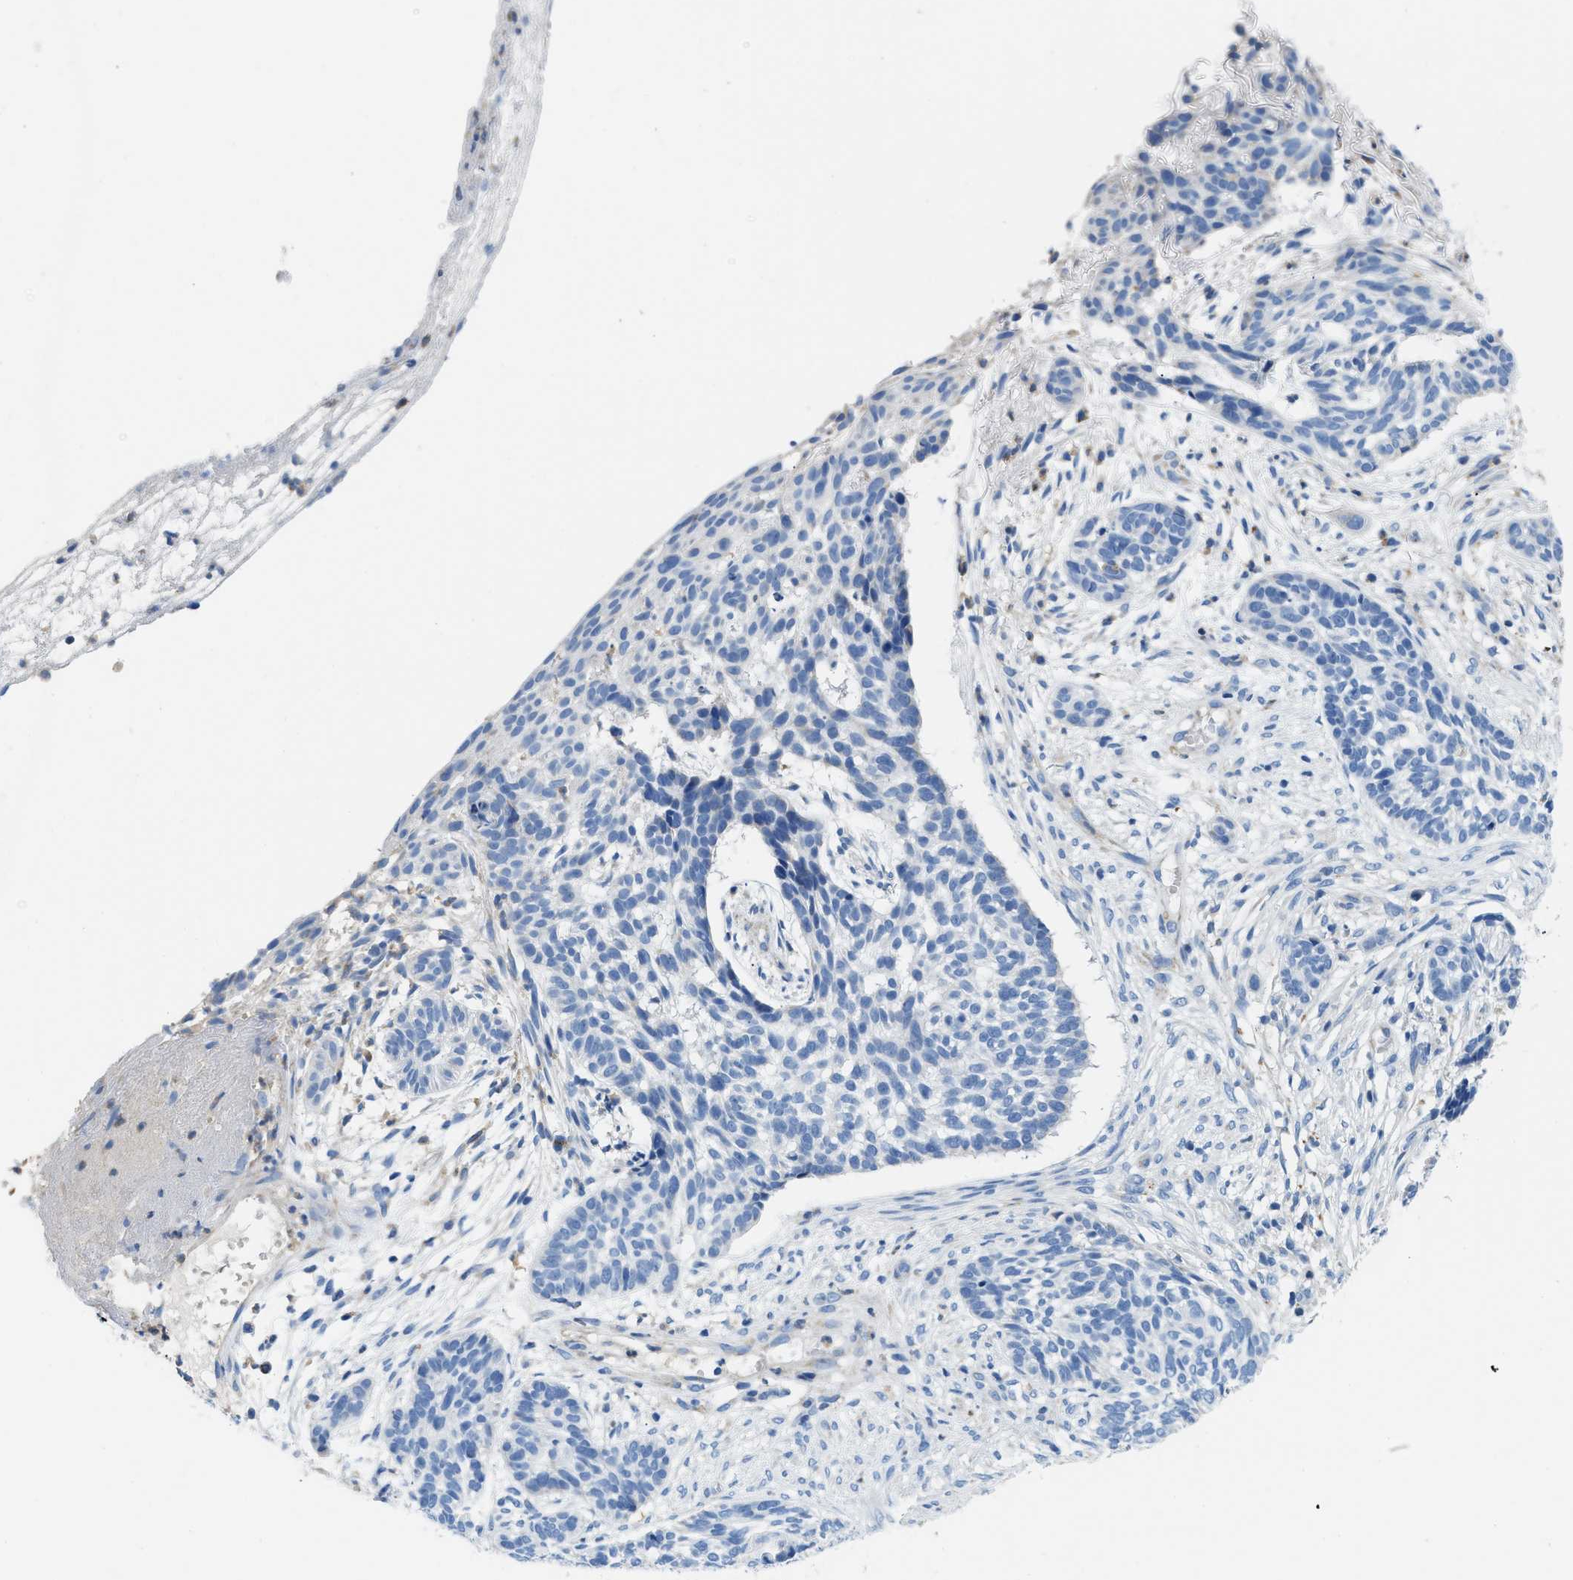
{"staining": {"intensity": "negative", "quantity": "none", "location": "none"}, "tissue": "skin cancer", "cell_type": "Tumor cells", "image_type": "cancer", "snomed": [{"axis": "morphology", "description": "Basal cell carcinoma"}, {"axis": "topography", "description": "Skin"}], "caption": "Immunohistochemical staining of human skin basal cell carcinoma reveals no significant expression in tumor cells.", "gene": "SLC25A13", "patient": {"sex": "male", "age": 85}}